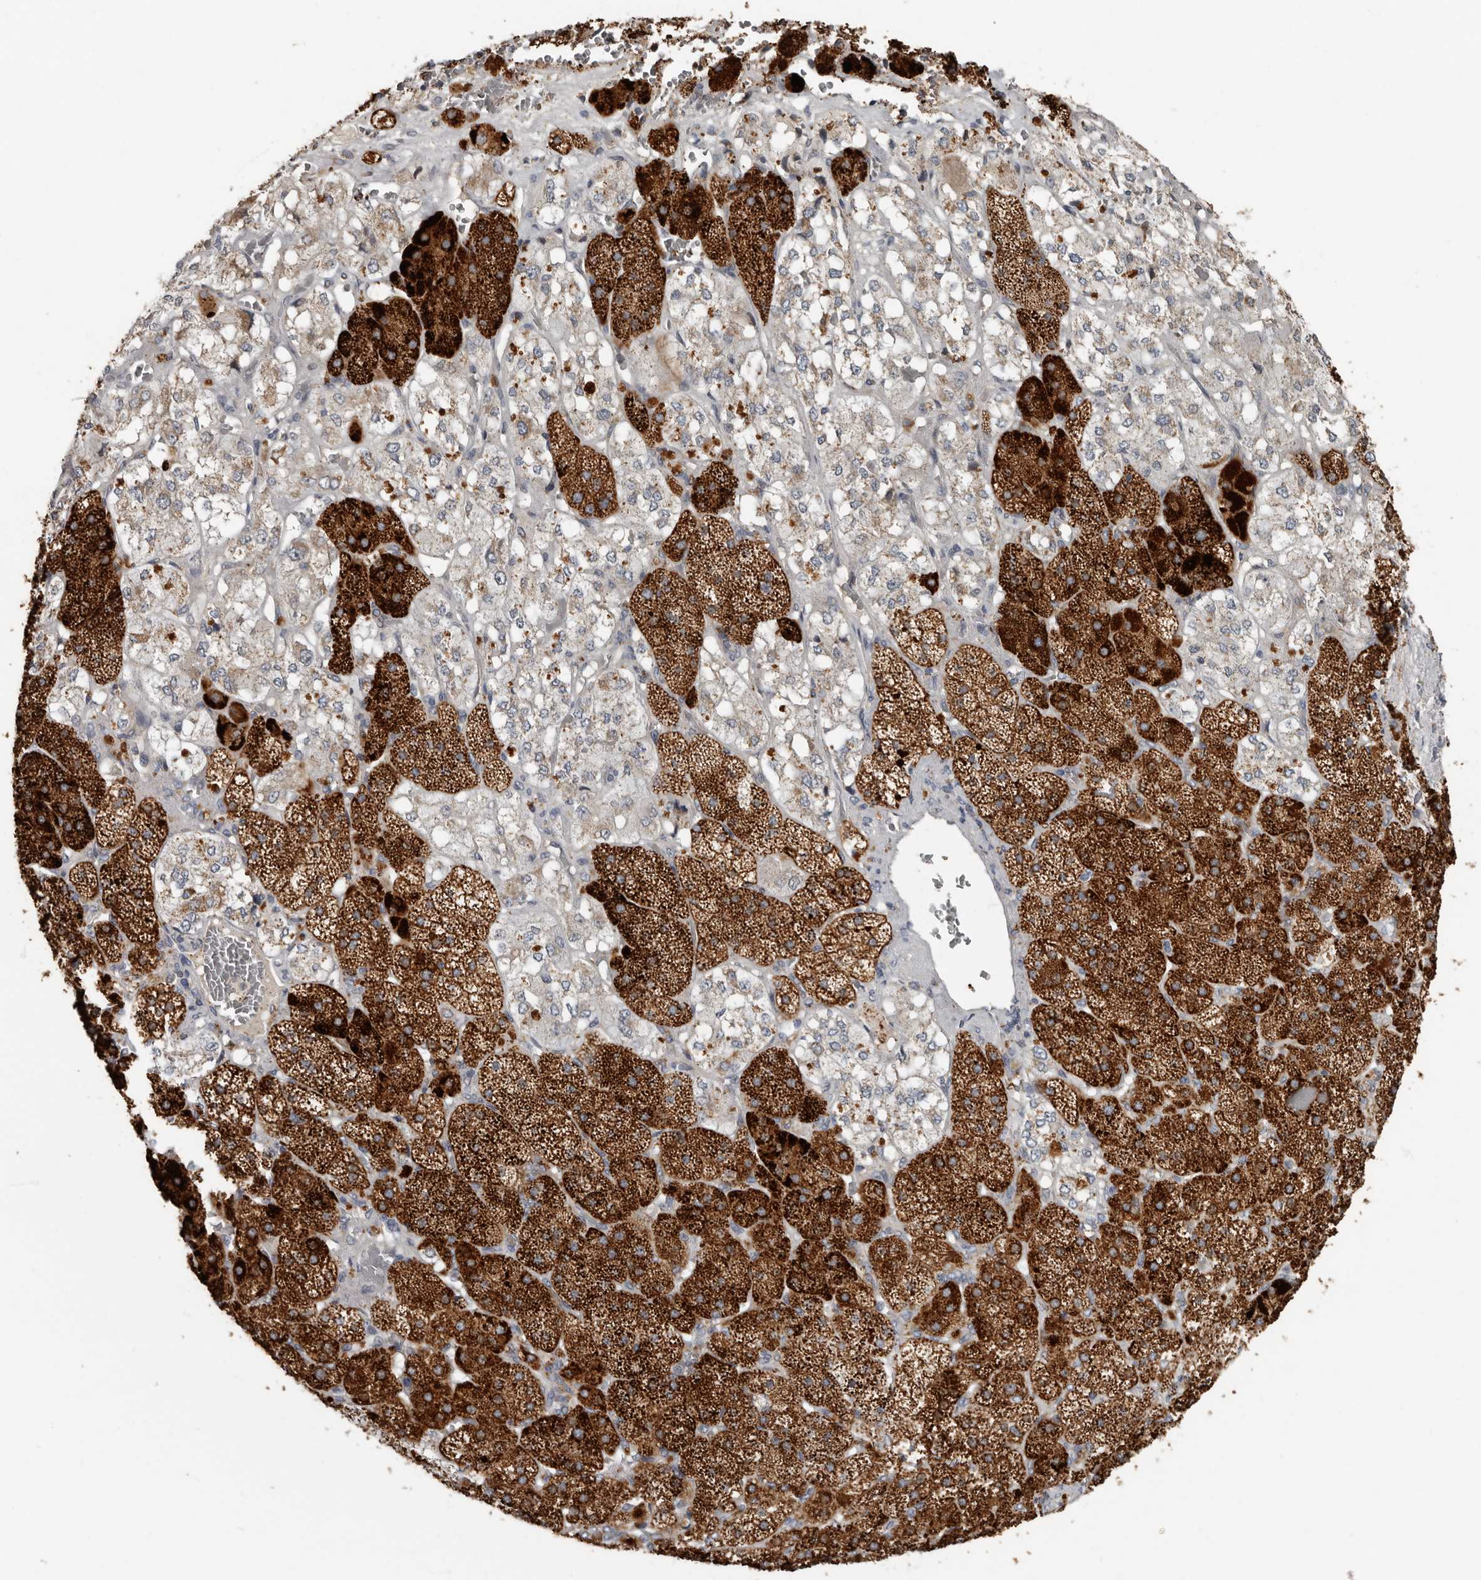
{"staining": {"intensity": "strong", "quantity": ">75%", "location": "cytoplasmic/membranous"}, "tissue": "adrenal gland", "cell_type": "Glandular cells", "image_type": "normal", "snomed": [{"axis": "morphology", "description": "Normal tissue, NOS"}, {"axis": "topography", "description": "Adrenal gland"}], "caption": "IHC (DAB (3,3'-diaminobenzidine)) staining of normal adrenal gland exhibits strong cytoplasmic/membranous protein positivity in approximately >75% of glandular cells.", "gene": "KIF26B", "patient": {"sex": "male", "age": 57}}